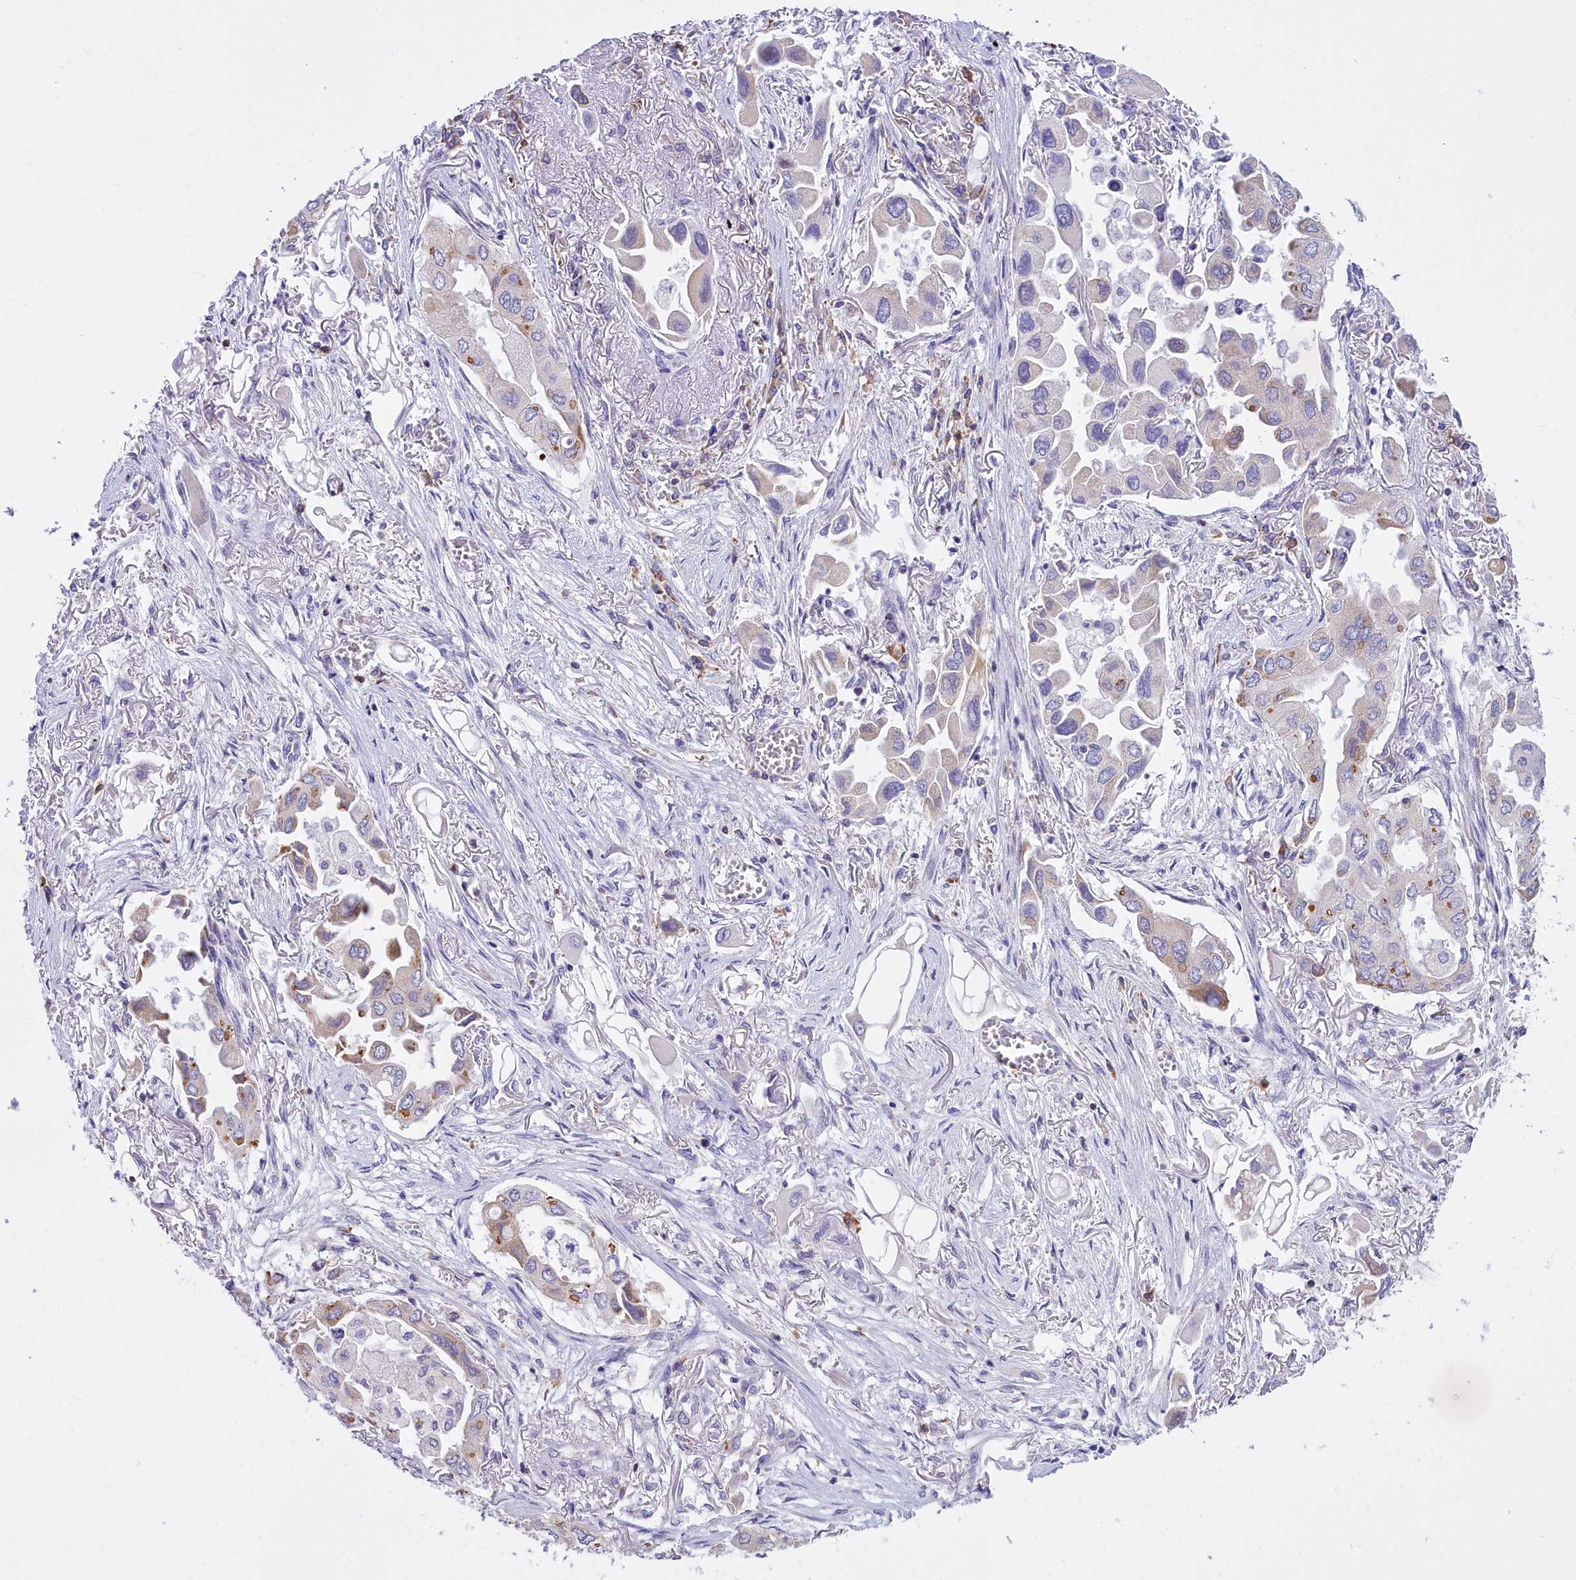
{"staining": {"intensity": "weak", "quantity": "<25%", "location": "cytoplasmic/membranous"}, "tissue": "lung cancer", "cell_type": "Tumor cells", "image_type": "cancer", "snomed": [{"axis": "morphology", "description": "Adenocarcinoma, NOS"}, {"axis": "topography", "description": "Lung"}], "caption": "Immunohistochemistry image of neoplastic tissue: lung adenocarcinoma stained with DAB (3,3'-diaminobenzidine) reveals no significant protein positivity in tumor cells.", "gene": "CD5", "patient": {"sex": "female", "age": 76}}